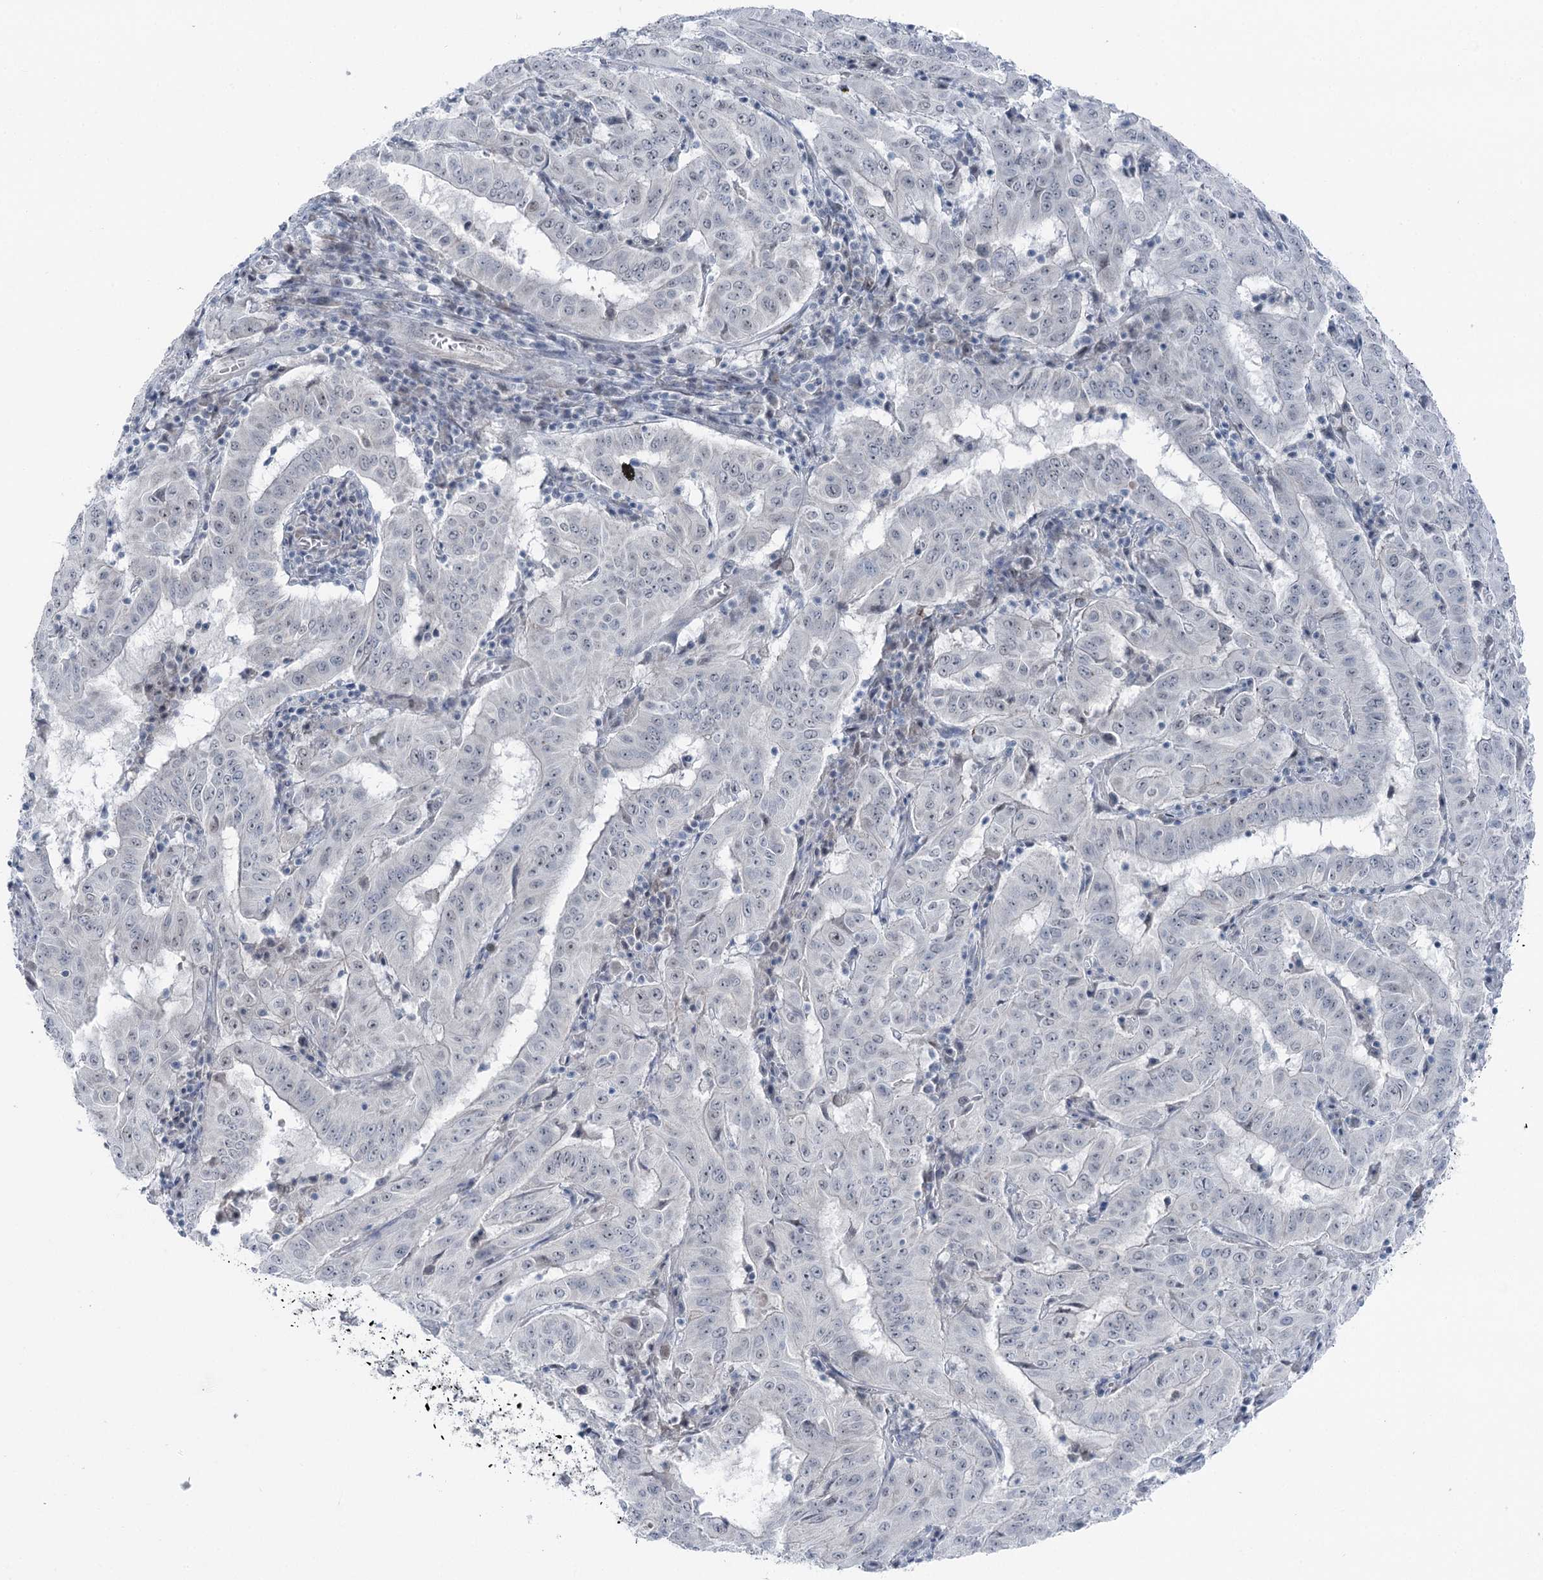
{"staining": {"intensity": "negative", "quantity": "none", "location": "none"}, "tissue": "pancreatic cancer", "cell_type": "Tumor cells", "image_type": "cancer", "snomed": [{"axis": "morphology", "description": "Adenocarcinoma, NOS"}, {"axis": "topography", "description": "Pancreas"}], "caption": "Immunohistochemistry (IHC) of pancreatic cancer (adenocarcinoma) exhibits no positivity in tumor cells.", "gene": "STEEP1", "patient": {"sex": "male", "age": 63}}